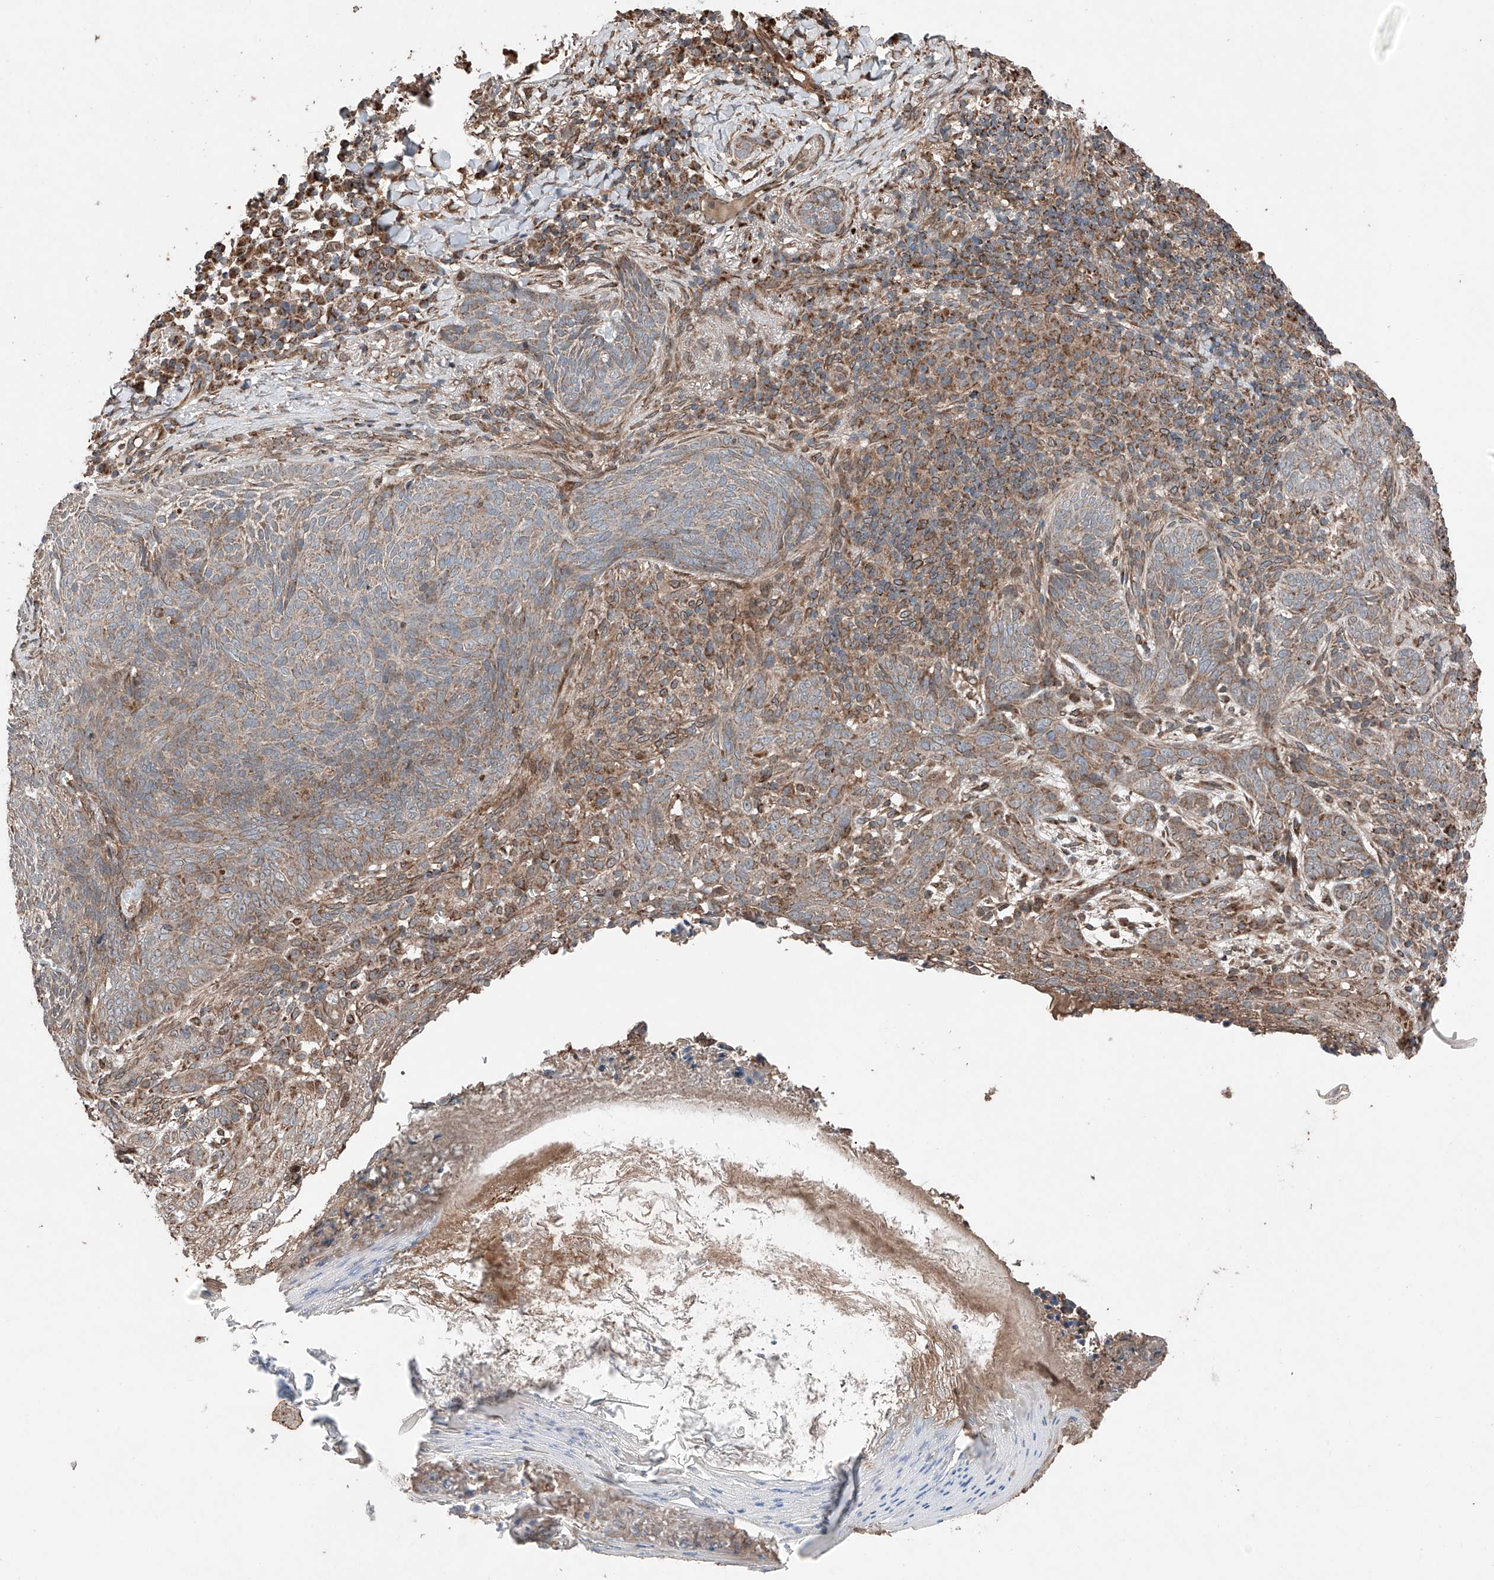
{"staining": {"intensity": "weak", "quantity": "25%-75%", "location": "cytoplasmic/membranous"}, "tissue": "skin cancer", "cell_type": "Tumor cells", "image_type": "cancer", "snomed": [{"axis": "morphology", "description": "Basal cell carcinoma"}, {"axis": "topography", "description": "Skin"}], "caption": "This is an image of immunohistochemistry staining of basal cell carcinoma (skin), which shows weak positivity in the cytoplasmic/membranous of tumor cells.", "gene": "AP4B1", "patient": {"sex": "male", "age": 85}}